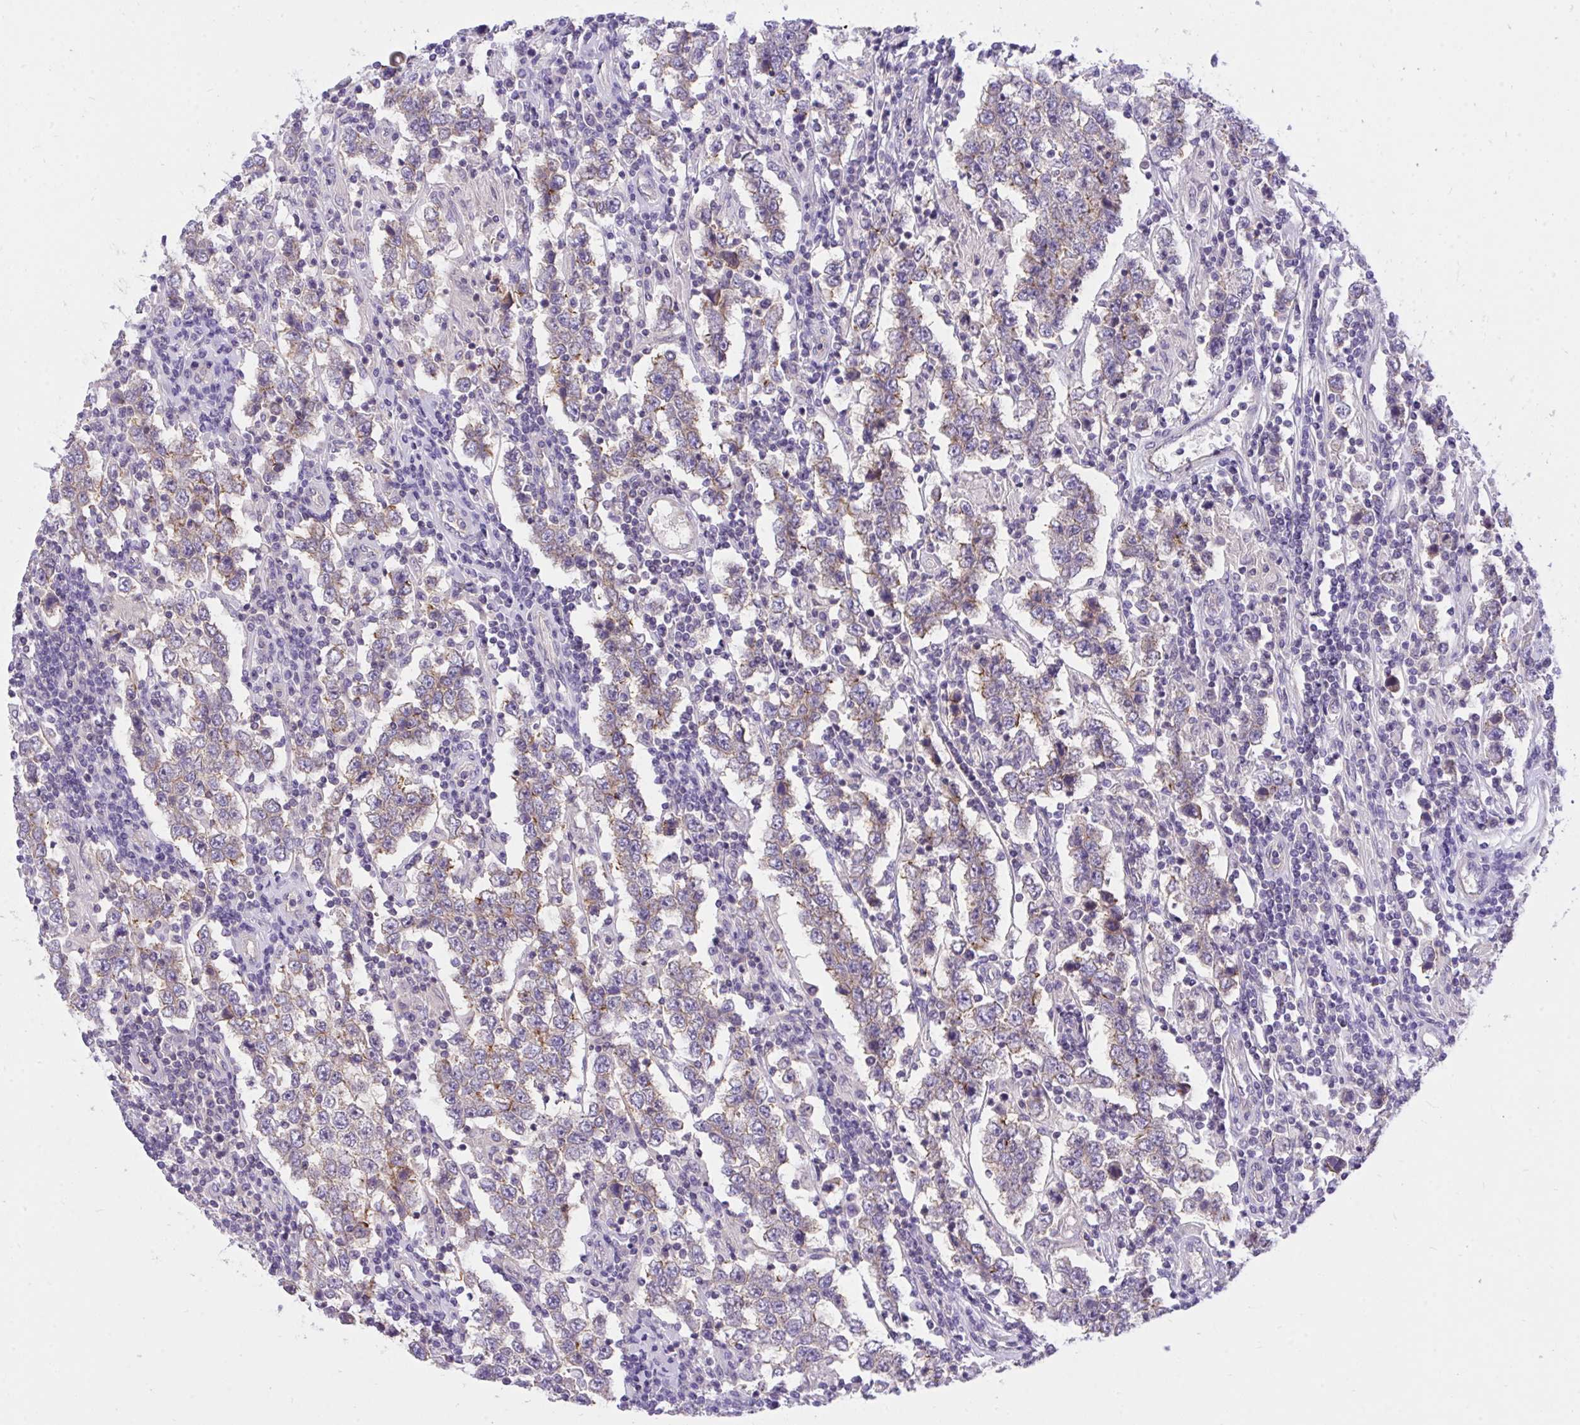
{"staining": {"intensity": "weak", "quantity": ">75%", "location": "cytoplasmic/membranous"}, "tissue": "testis cancer", "cell_type": "Tumor cells", "image_type": "cancer", "snomed": [{"axis": "morphology", "description": "Normal tissue, NOS"}, {"axis": "morphology", "description": "Urothelial carcinoma, High grade"}, {"axis": "morphology", "description": "Seminoma, NOS"}, {"axis": "morphology", "description": "Carcinoma, Embryonal, NOS"}, {"axis": "topography", "description": "Urinary bladder"}, {"axis": "topography", "description": "Testis"}], "caption": "High-magnification brightfield microscopy of testis cancer stained with DAB (3,3'-diaminobenzidine) (brown) and counterstained with hematoxylin (blue). tumor cells exhibit weak cytoplasmic/membranous expression is seen in about>75% of cells.", "gene": "TLN2", "patient": {"sex": "male", "age": 41}}